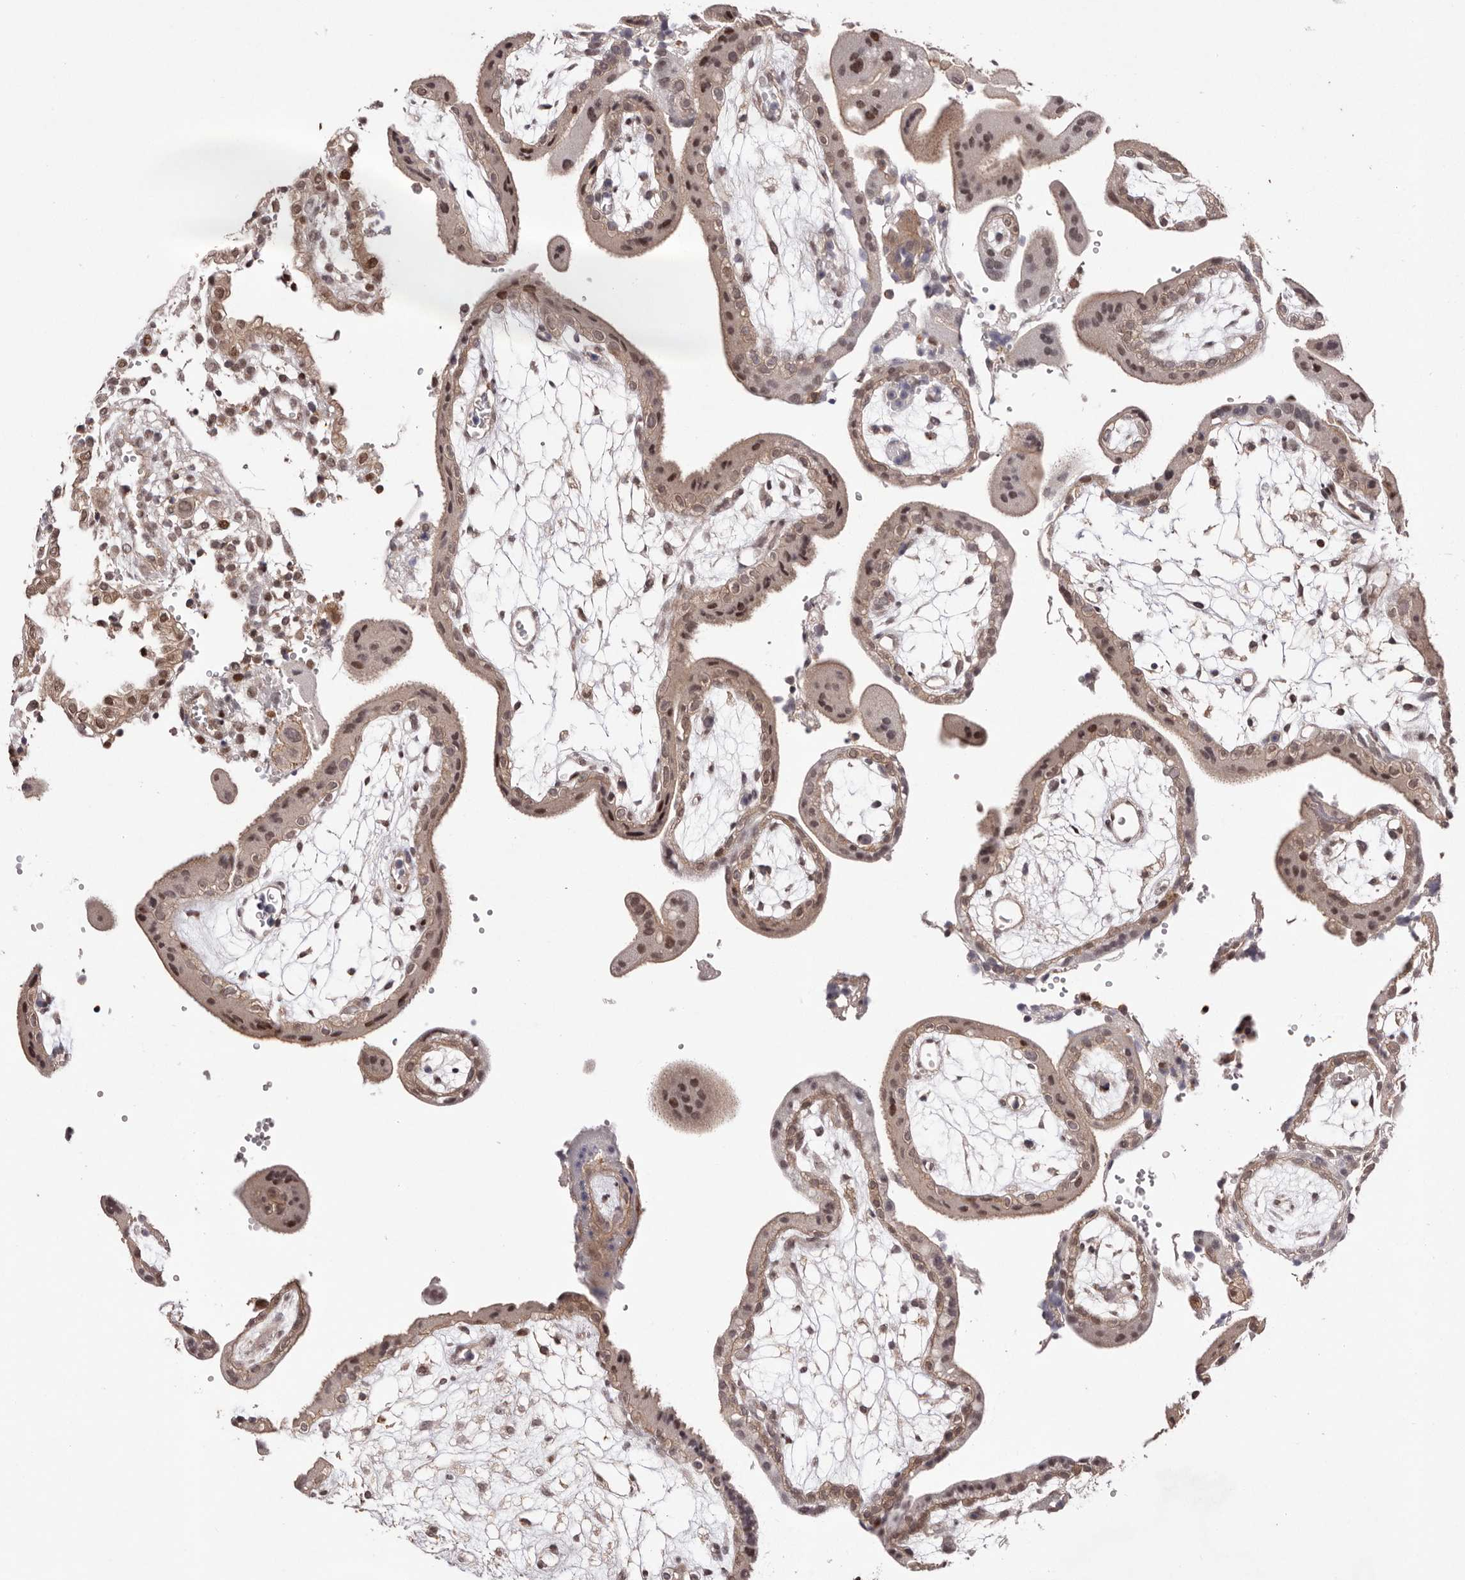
{"staining": {"intensity": "moderate", "quantity": ">75%", "location": "nuclear"}, "tissue": "placenta", "cell_type": "Trophoblastic cells", "image_type": "normal", "snomed": [{"axis": "morphology", "description": "Normal tissue, NOS"}, {"axis": "topography", "description": "Placenta"}], "caption": "This image demonstrates immunohistochemistry (IHC) staining of normal human placenta, with medium moderate nuclear staining in about >75% of trophoblastic cells.", "gene": "FBXO5", "patient": {"sex": "female", "age": 18}}